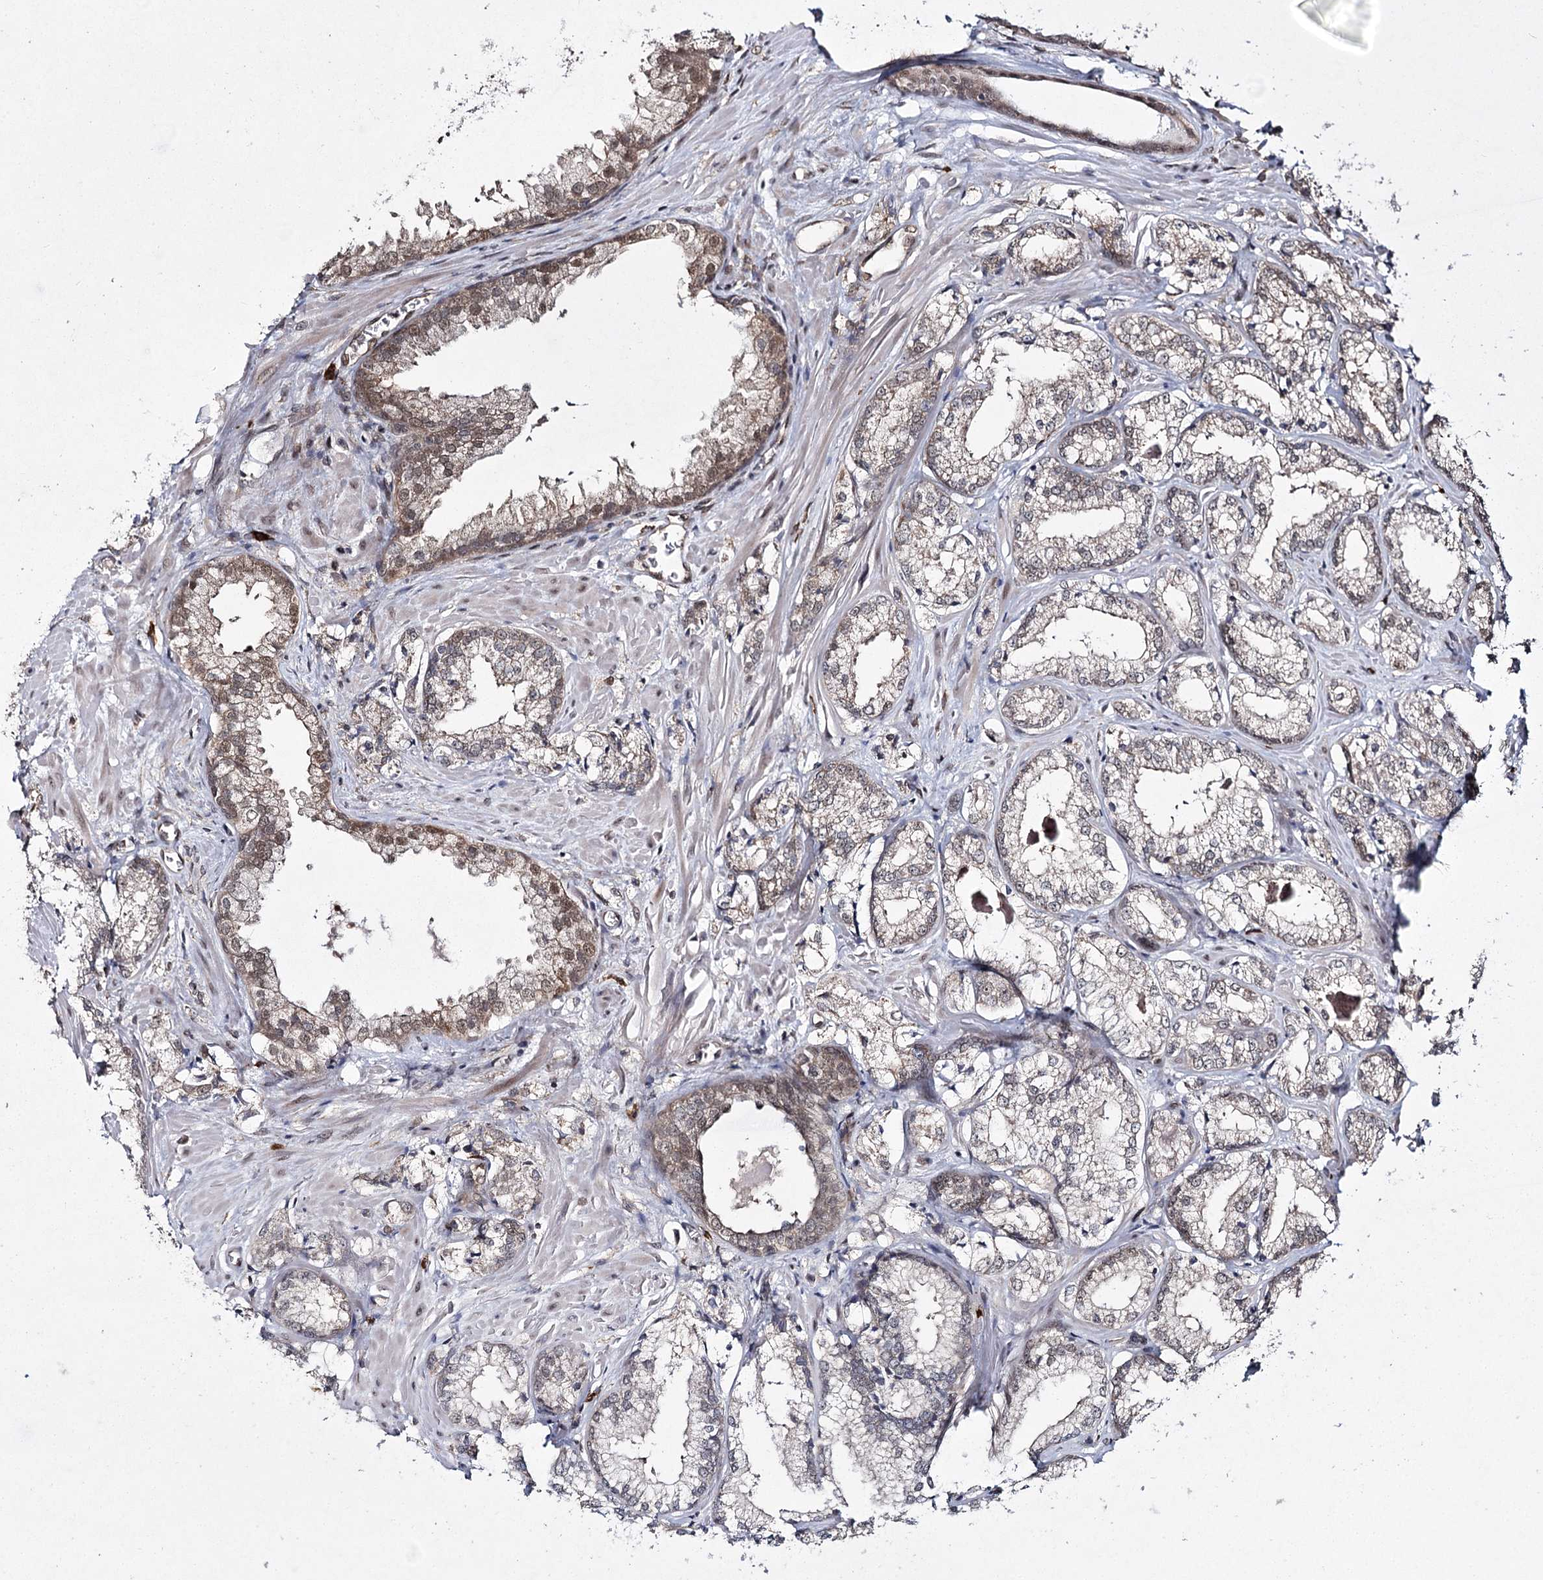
{"staining": {"intensity": "weak", "quantity": "<25%", "location": "nuclear"}, "tissue": "prostate cancer", "cell_type": "Tumor cells", "image_type": "cancer", "snomed": [{"axis": "morphology", "description": "Adenocarcinoma, Low grade"}, {"axis": "topography", "description": "Prostate"}], "caption": "IHC of human prostate cancer shows no positivity in tumor cells. The staining is performed using DAB brown chromogen with nuclei counter-stained in using hematoxylin.", "gene": "TRNT1", "patient": {"sex": "male", "age": 47}}